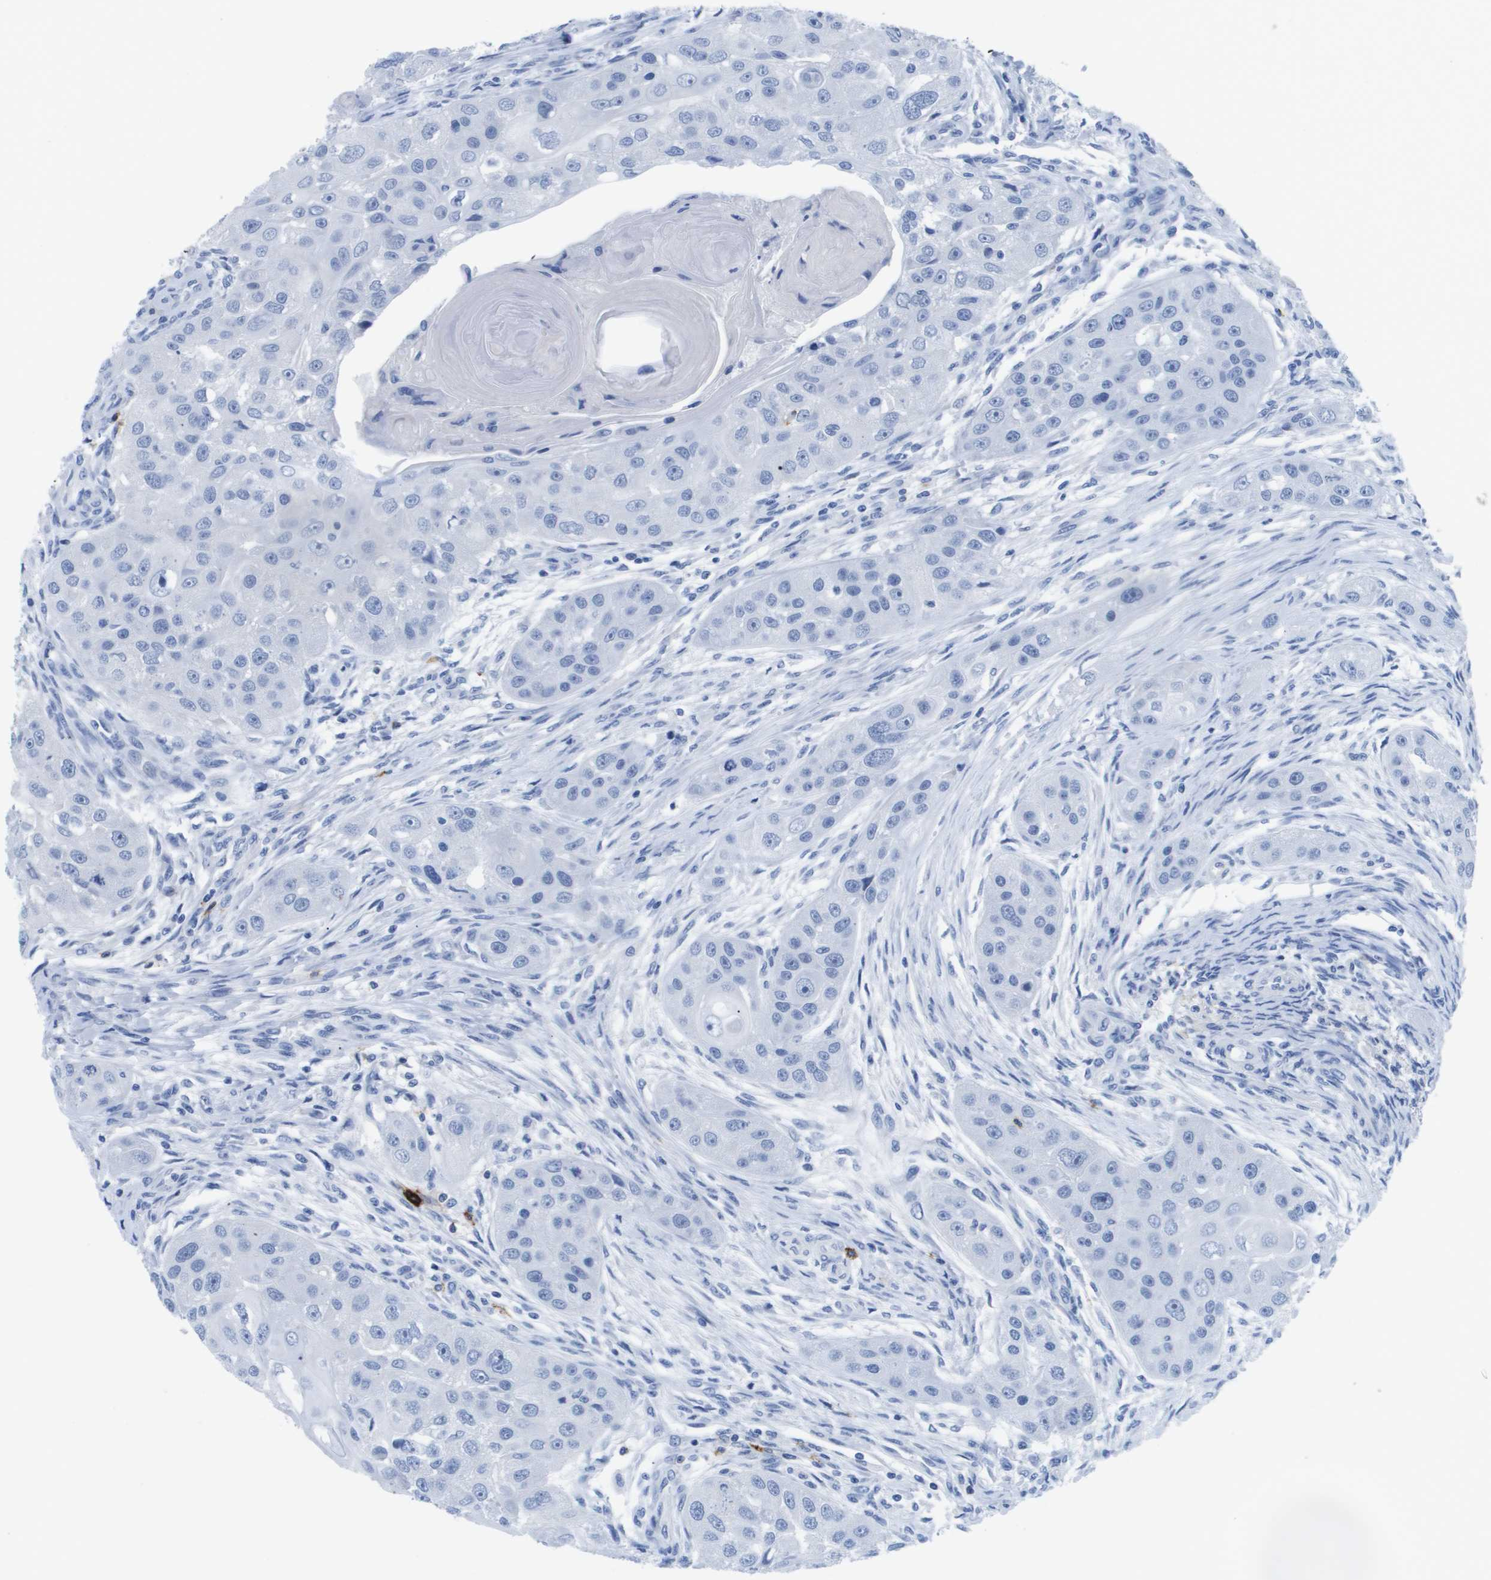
{"staining": {"intensity": "negative", "quantity": "none", "location": "none"}, "tissue": "head and neck cancer", "cell_type": "Tumor cells", "image_type": "cancer", "snomed": [{"axis": "morphology", "description": "Normal tissue, NOS"}, {"axis": "morphology", "description": "Squamous cell carcinoma, NOS"}, {"axis": "topography", "description": "Skeletal muscle"}, {"axis": "topography", "description": "Head-Neck"}], "caption": "This is an immunohistochemistry (IHC) photomicrograph of human head and neck squamous cell carcinoma. There is no expression in tumor cells.", "gene": "MS4A1", "patient": {"sex": "male", "age": 51}}